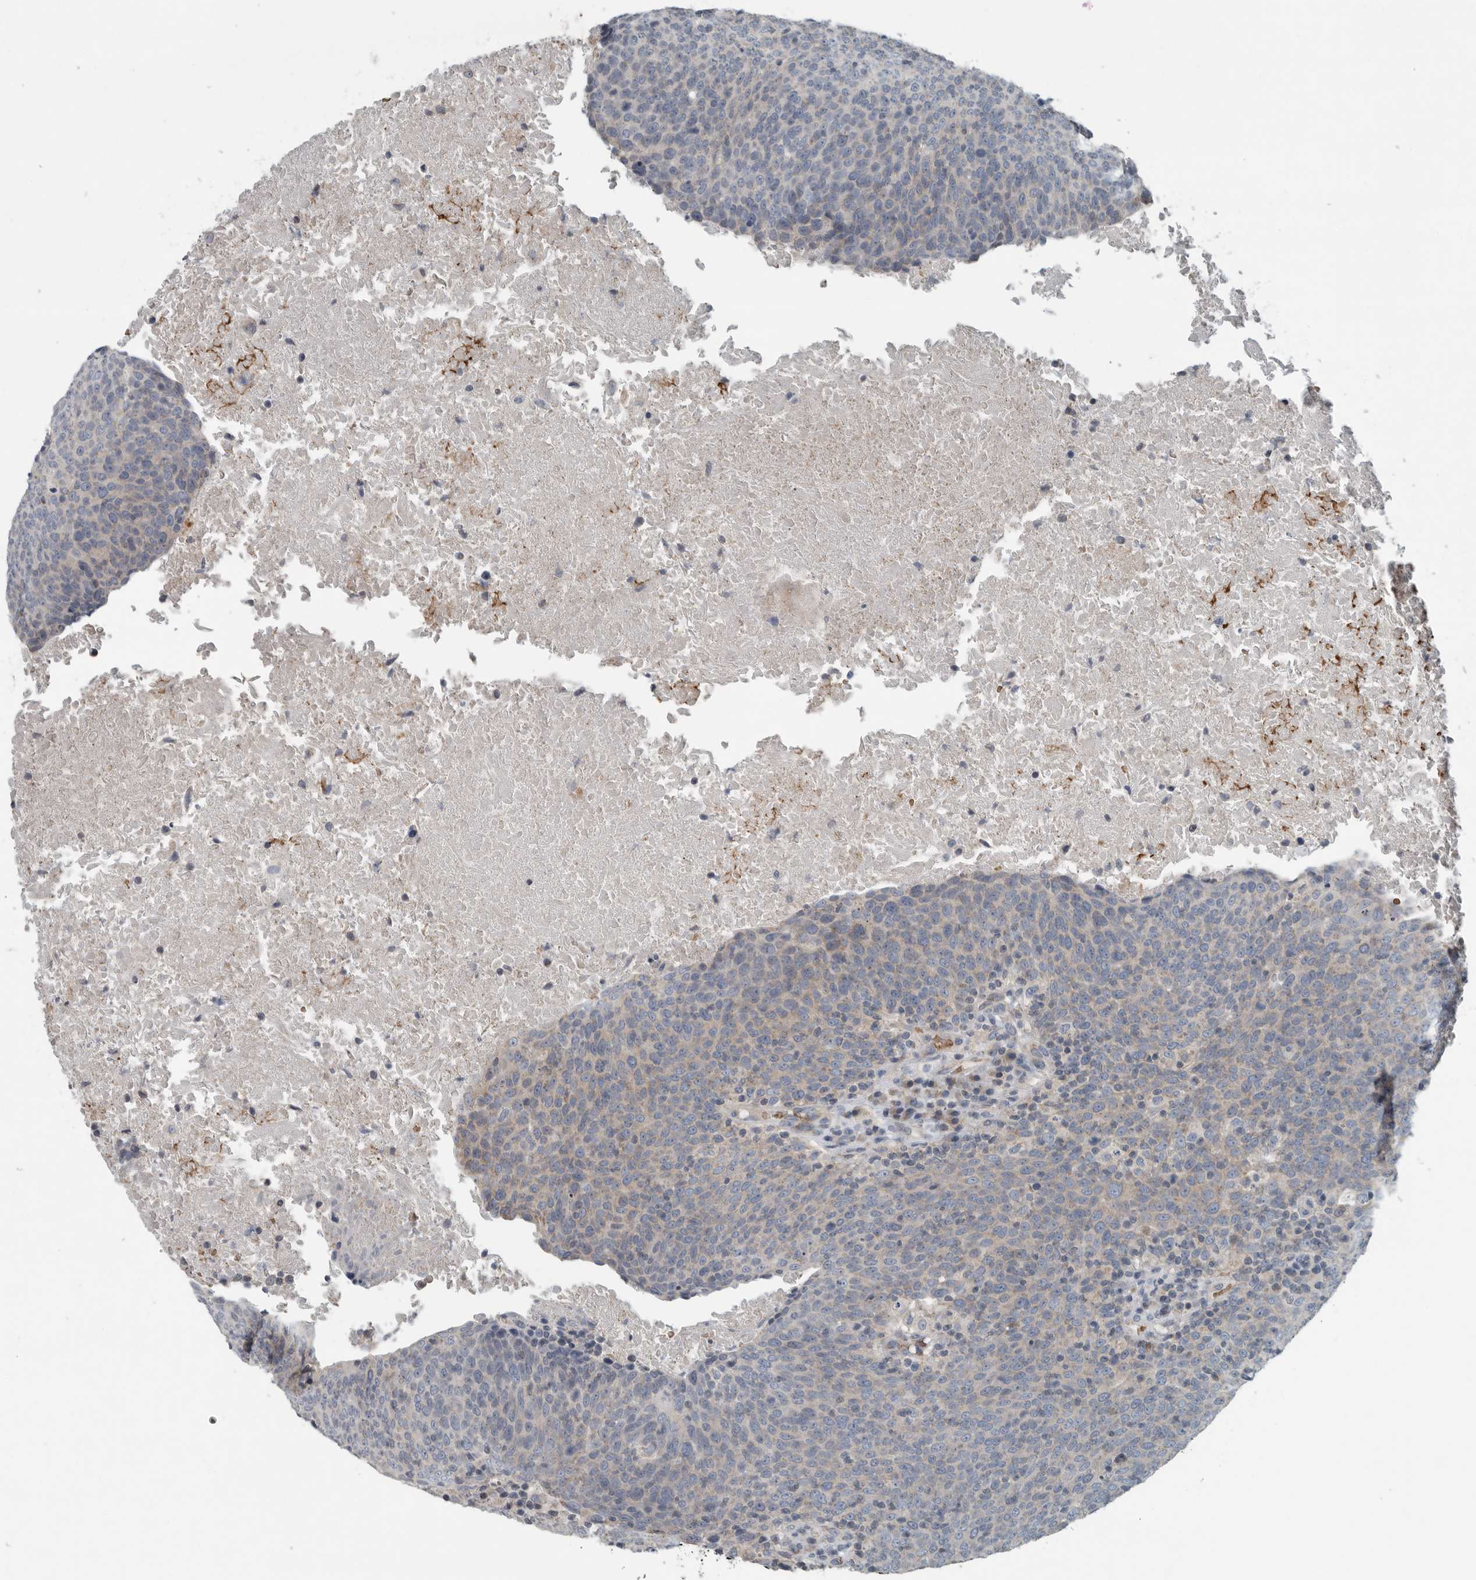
{"staining": {"intensity": "weak", "quantity": "<25%", "location": "cytoplasmic/membranous"}, "tissue": "head and neck cancer", "cell_type": "Tumor cells", "image_type": "cancer", "snomed": [{"axis": "morphology", "description": "Squamous cell carcinoma, NOS"}, {"axis": "morphology", "description": "Squamous cell carcinoma, metastatic, NOS"}, {"axis": "topography", "description": "Lymph node"}, {"axis": "topography", "description": "Head-Neck"}], "caption": "Micrograph shows no significant protein staining in tumor cells of head and neck cancer.", "gene": "MPP3", "patient": {"sex": "male", "age": 62}}